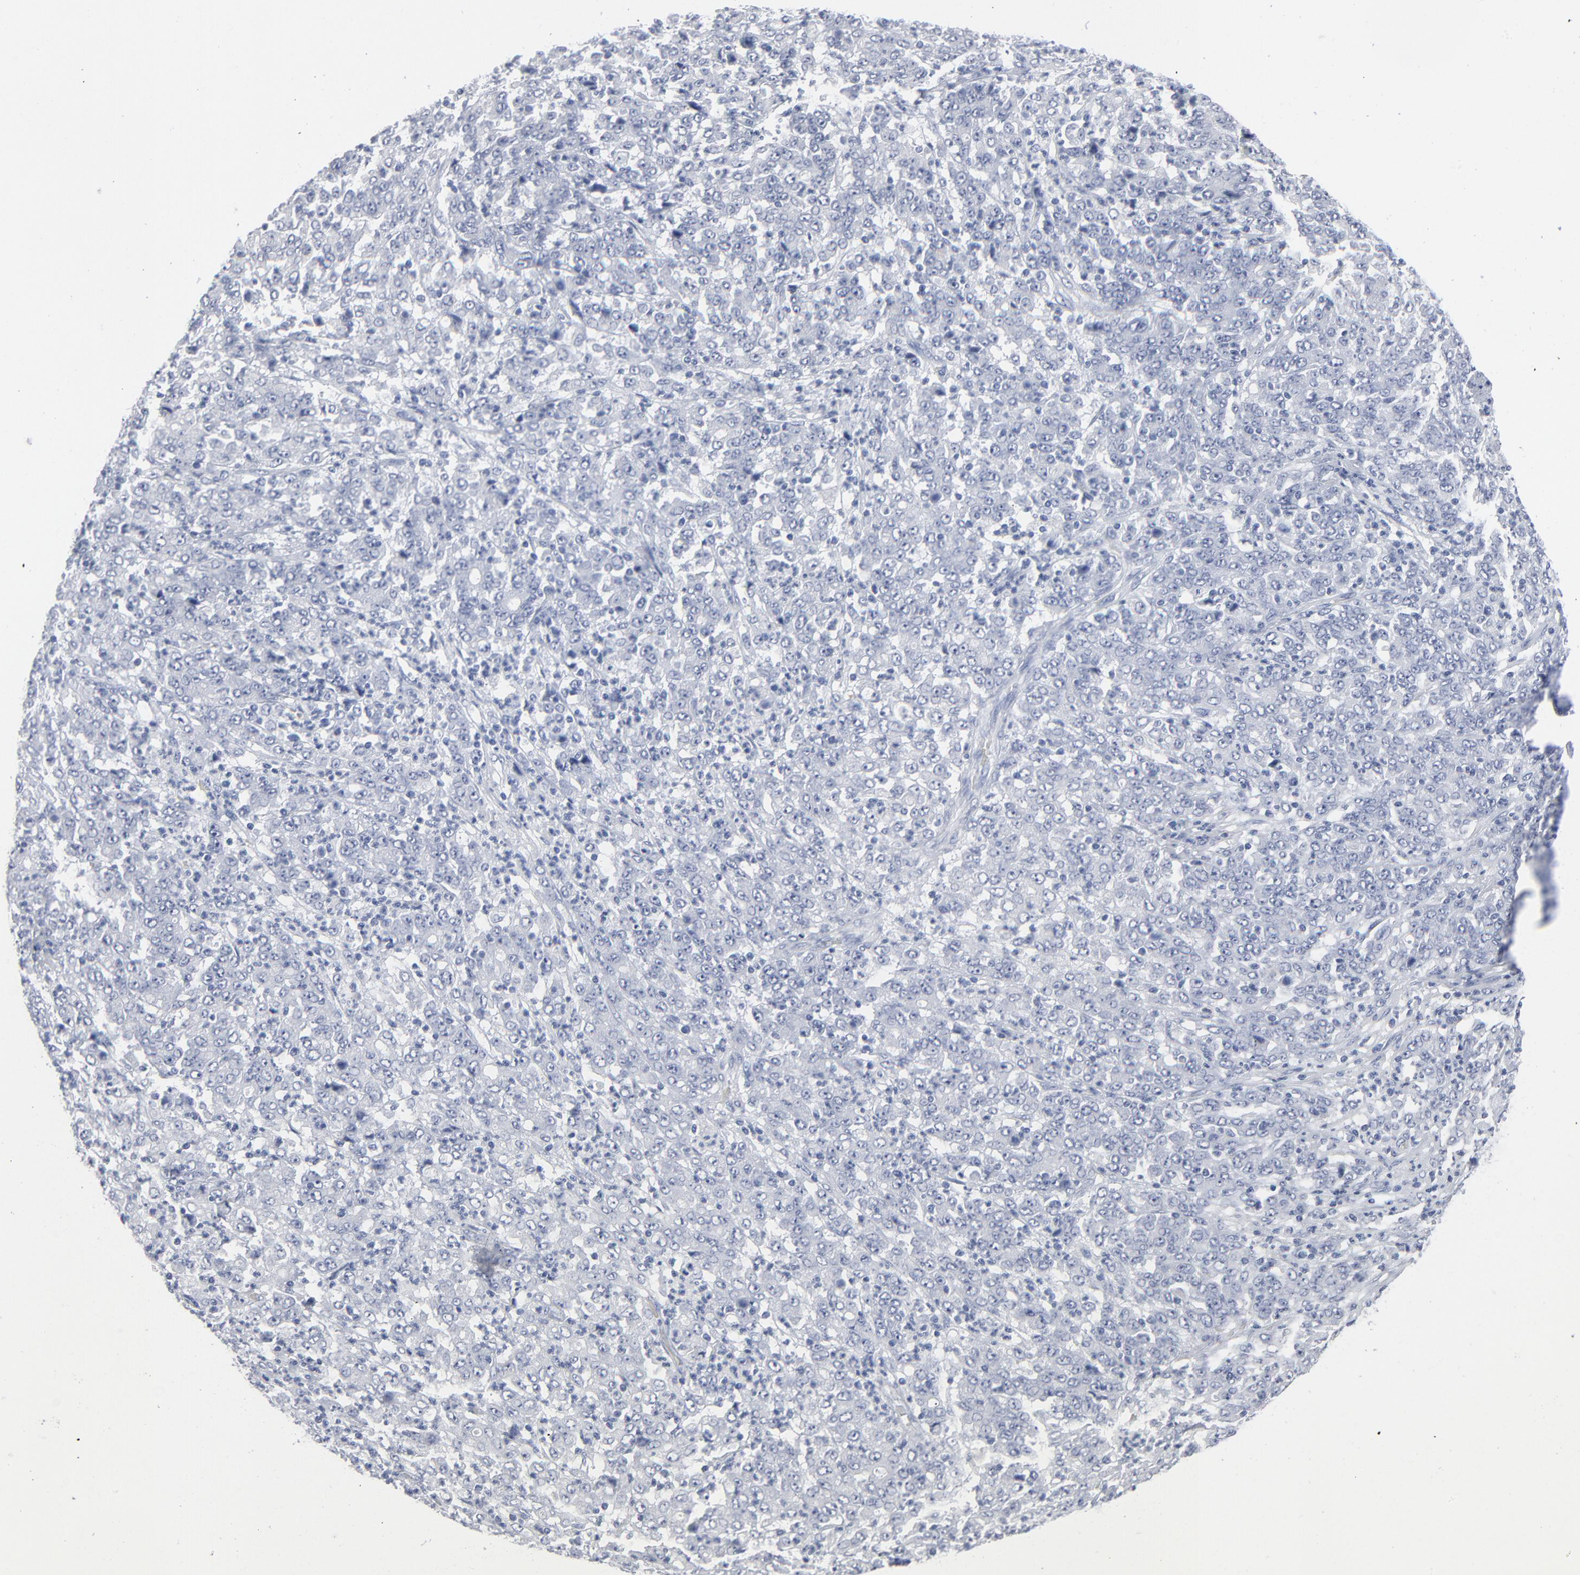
{"staining": {"intensity": "negative", "quantity": "none", "location": "none"}, "tissue": "stomach cancer", "cell_type": "Tumor cells", "image_type": "cancer", "snomed": [{"axis": "morphology", "description": "Adenocarcinoma, NOS"}, {"axis": "topography", "description": "Stomach, lower"}], "caption": "A high-resolution image shows immunohistochemistry (IHC) staining of stomach adenocarcinoma, which reveals no significant expression in tumor cells.", "gene": "PAGE1", "patient": {"sex": "female", "age": 71}}